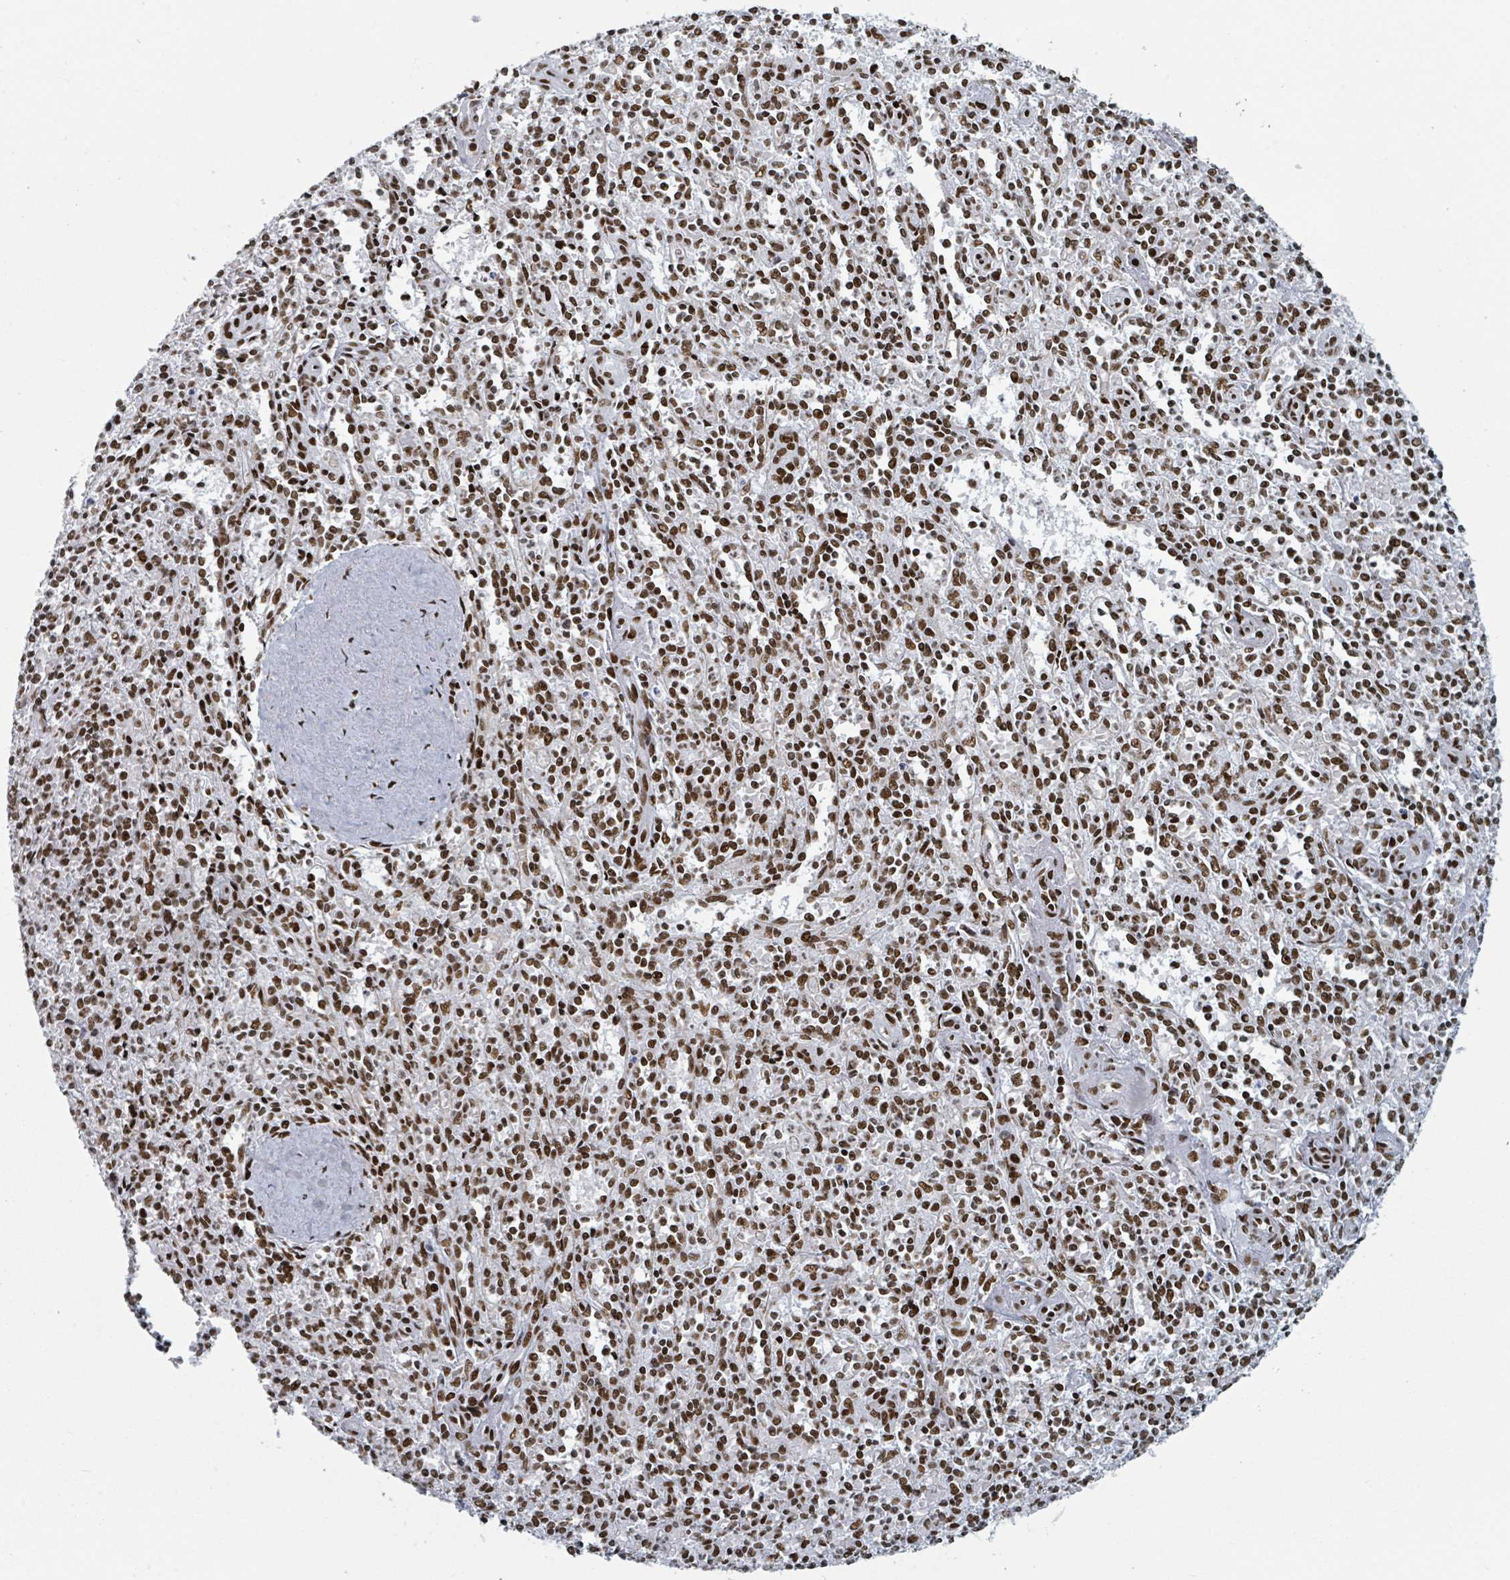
{"staining": {"intensity": "strong", "quantity": ">75%", "location": "nuclear"}, "tissue": "spleen", "cell_type": "Cells in red pulp", "image_type": "normal", "snomed": [{"axis": "morphology", "description": "Normal tissue, NOS"}, {"axis": "topography", "description": "Spleen"}], "caption": "Protein expression analysis of unremarkable human spleen reveals strong nuclear staining in about >75% of cells in red pulp. Using DAB (brown) and hematoxylin (blue) stains, captured at high magnification using brightfield microscopy.", "gene": "DHX16", "patient": {"sex": "female", "age": 70}}